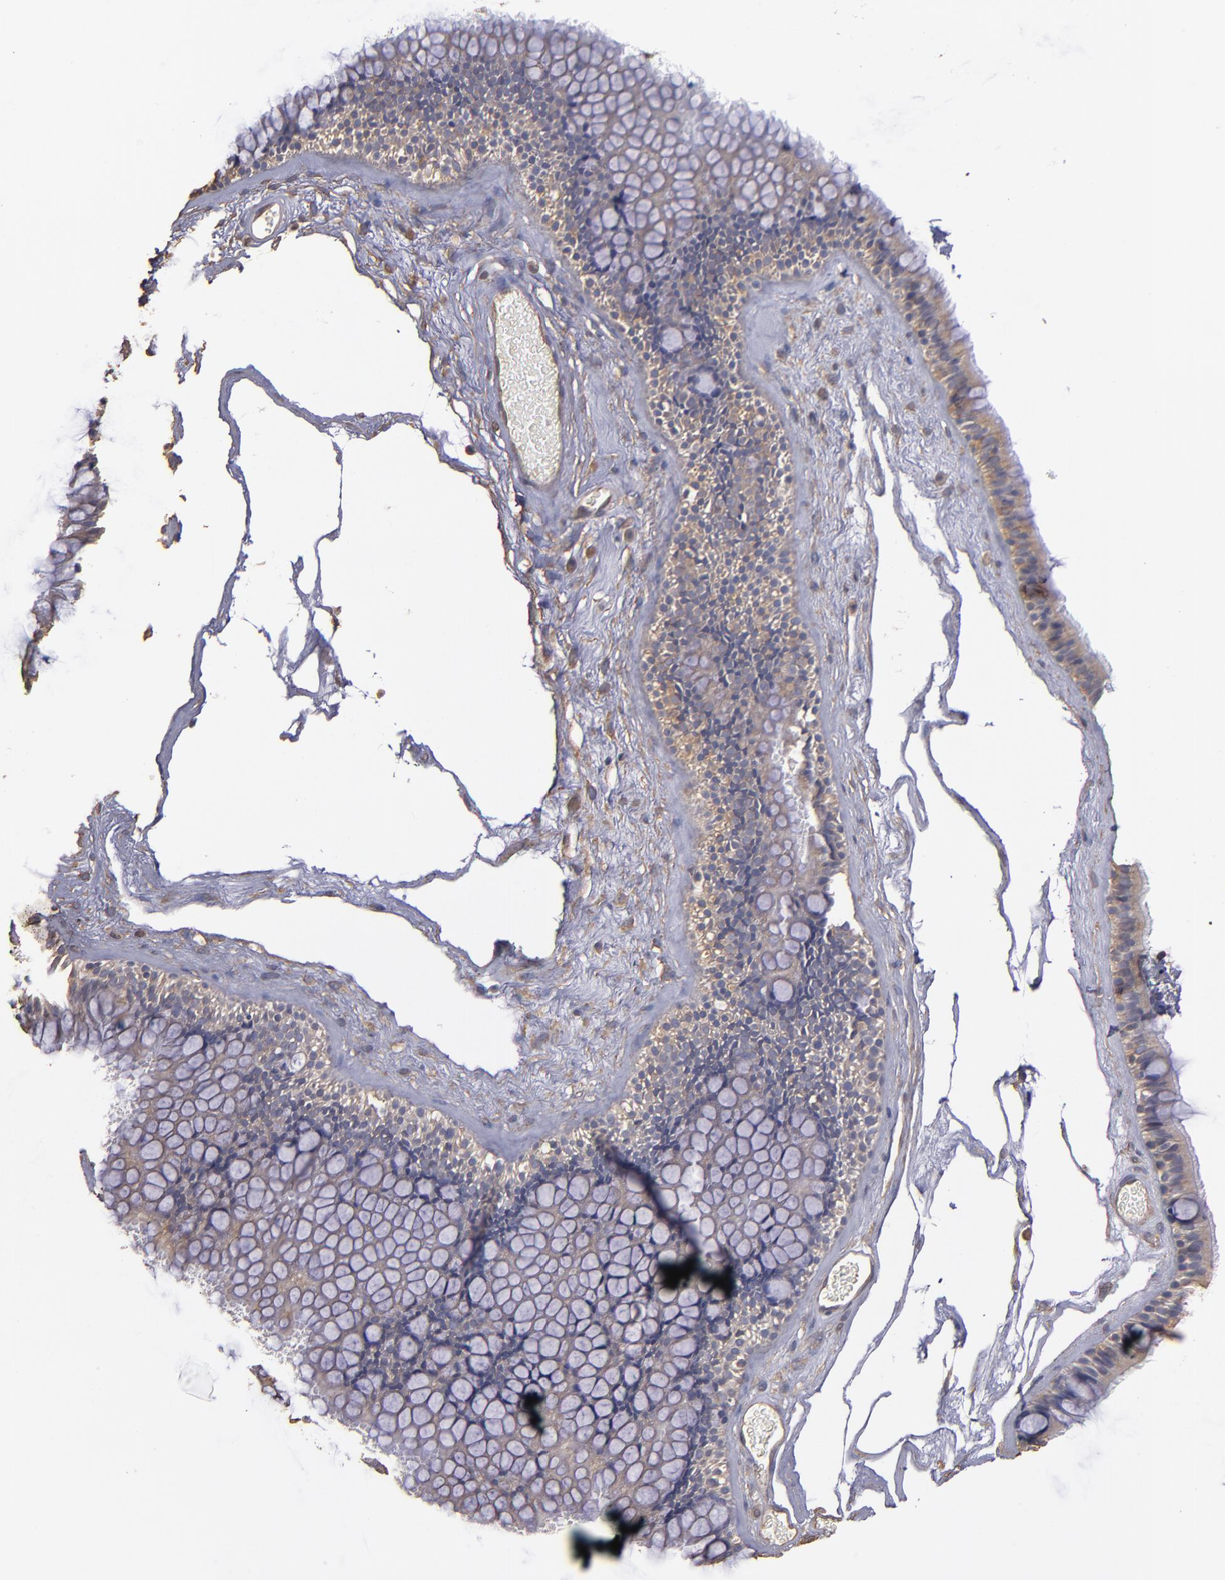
{"staining": {"intensity": "moderate", "quantity": ">75%", "location": "cytoplasmic/membranous"}, "tissue": "nasopharynx", "cell_type": "Respiratory epithelial cells", "image_type": "normal", "snomed": [{"axis": "morphology", "description": "Normal tissue, NOS"}, {"axis": "morphology", "description": "Inflammation, NOS"}, {"axis": "topography", "description": "Nasopharynx"}], "caption": "Protein analysis of normal nasopharynx demonstrates moderate cytoplasmic/membranous expression in about >75% of respiratory epithelial cells. The protein is stained brown, and the nuclei are stained in blue (DAB IHC with brightfield microscopy, high magnification).", "gene": "DMD", "patient": {"sex": "male", "age": 48}}